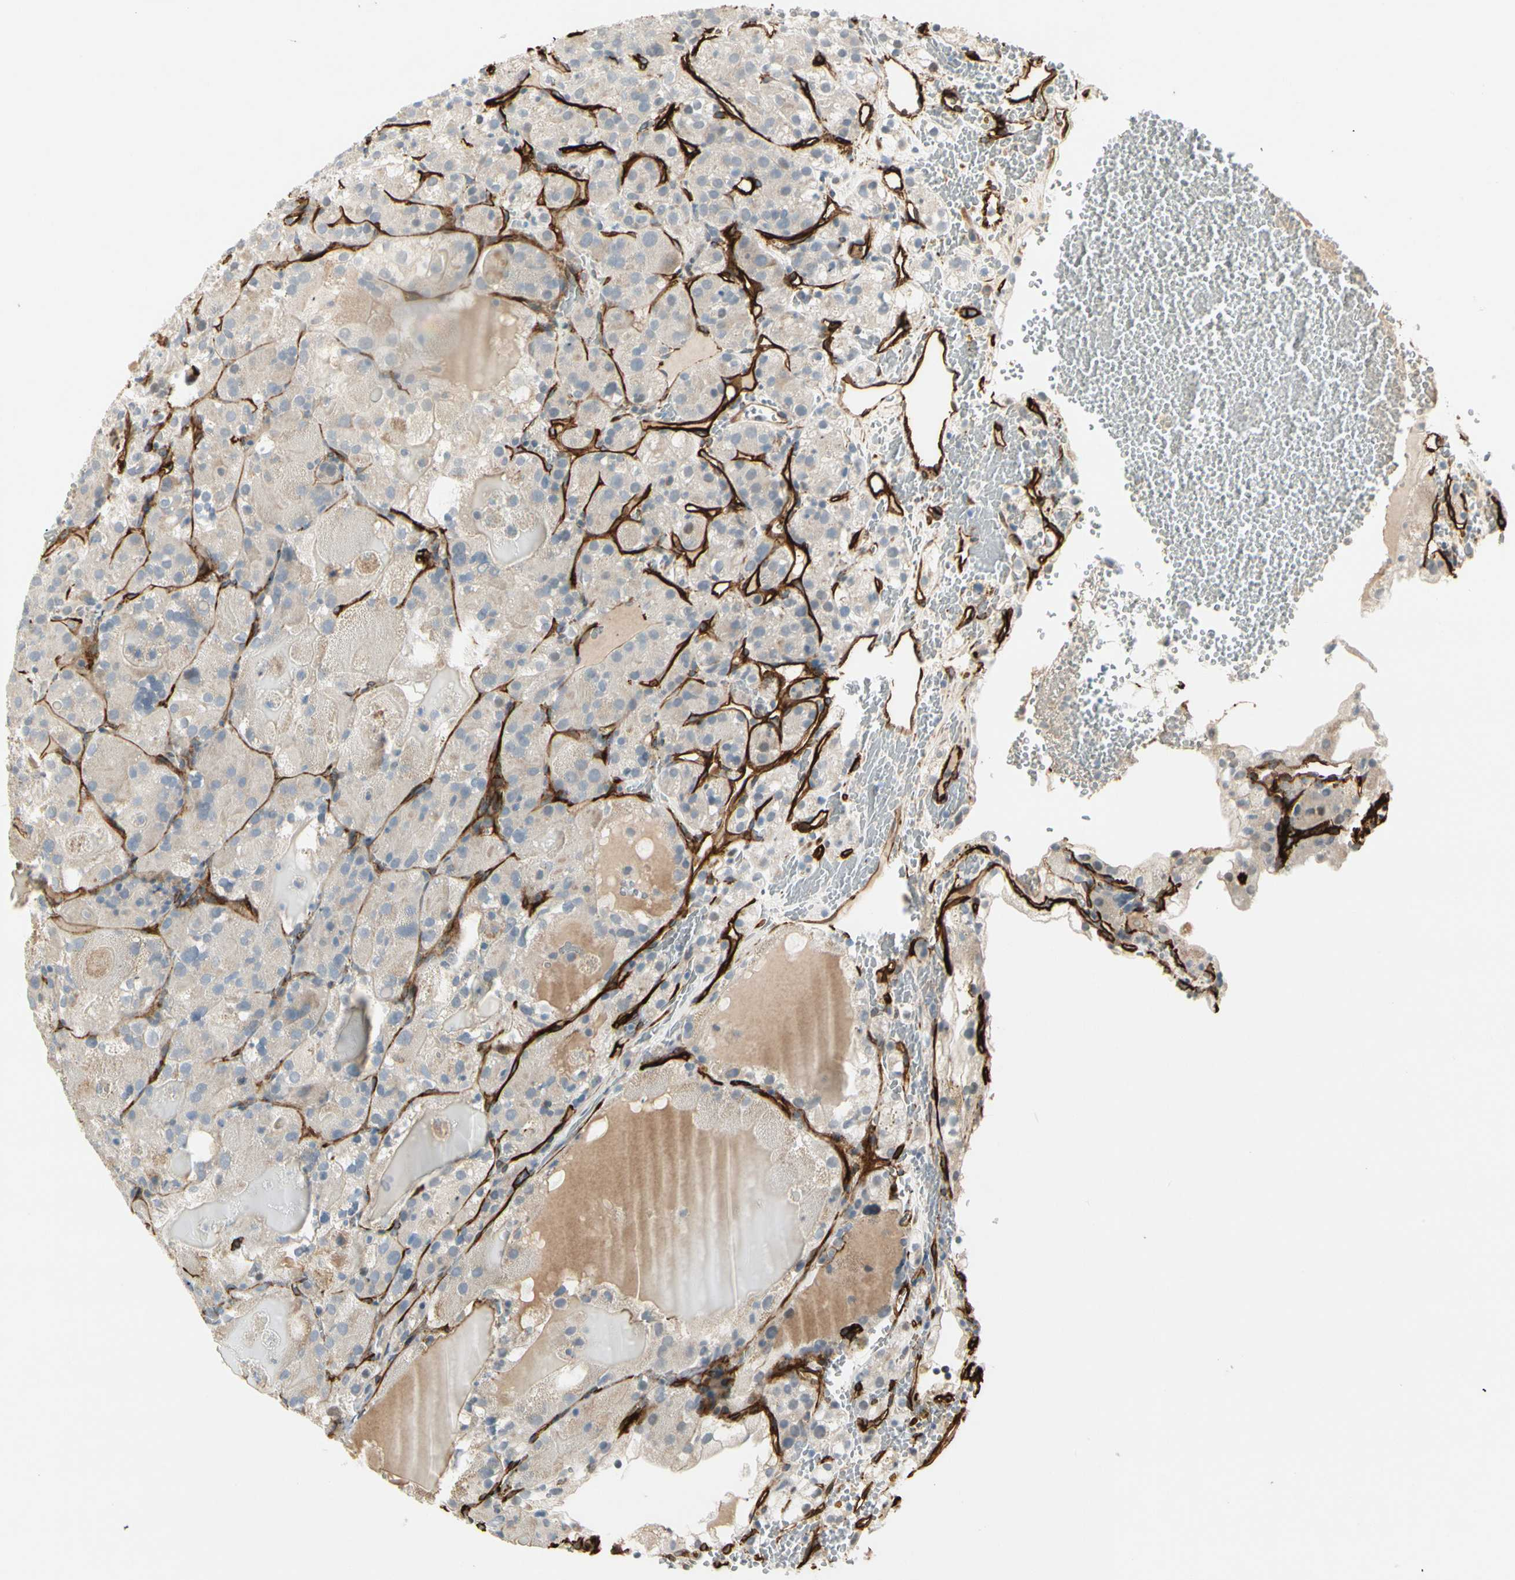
{"staining": {"intensity": "negative", "quantity": "none", "location": "none"}, "tissue": "renal cancer", "cell_type": "Tumor cells", "image_type": "cancer", "snomed": [{"axis": "morphology", "description": "Normal tissue, NOS"}, {"axis": "morphology", "description": "Adenocarcinoma, NOS"}, {"axis": "topography", "description": "Kidney"}], "caption": "Immunohistochemistry histopathology image of neoplastic tissue: human adenocarcinoma (renal) stained with DAB (3,3'-diaminobenzidine) reveals no significant protein expression in tumor cells.", "gene": "MCAM", "patient": {"sex": "male", "age": 61}}